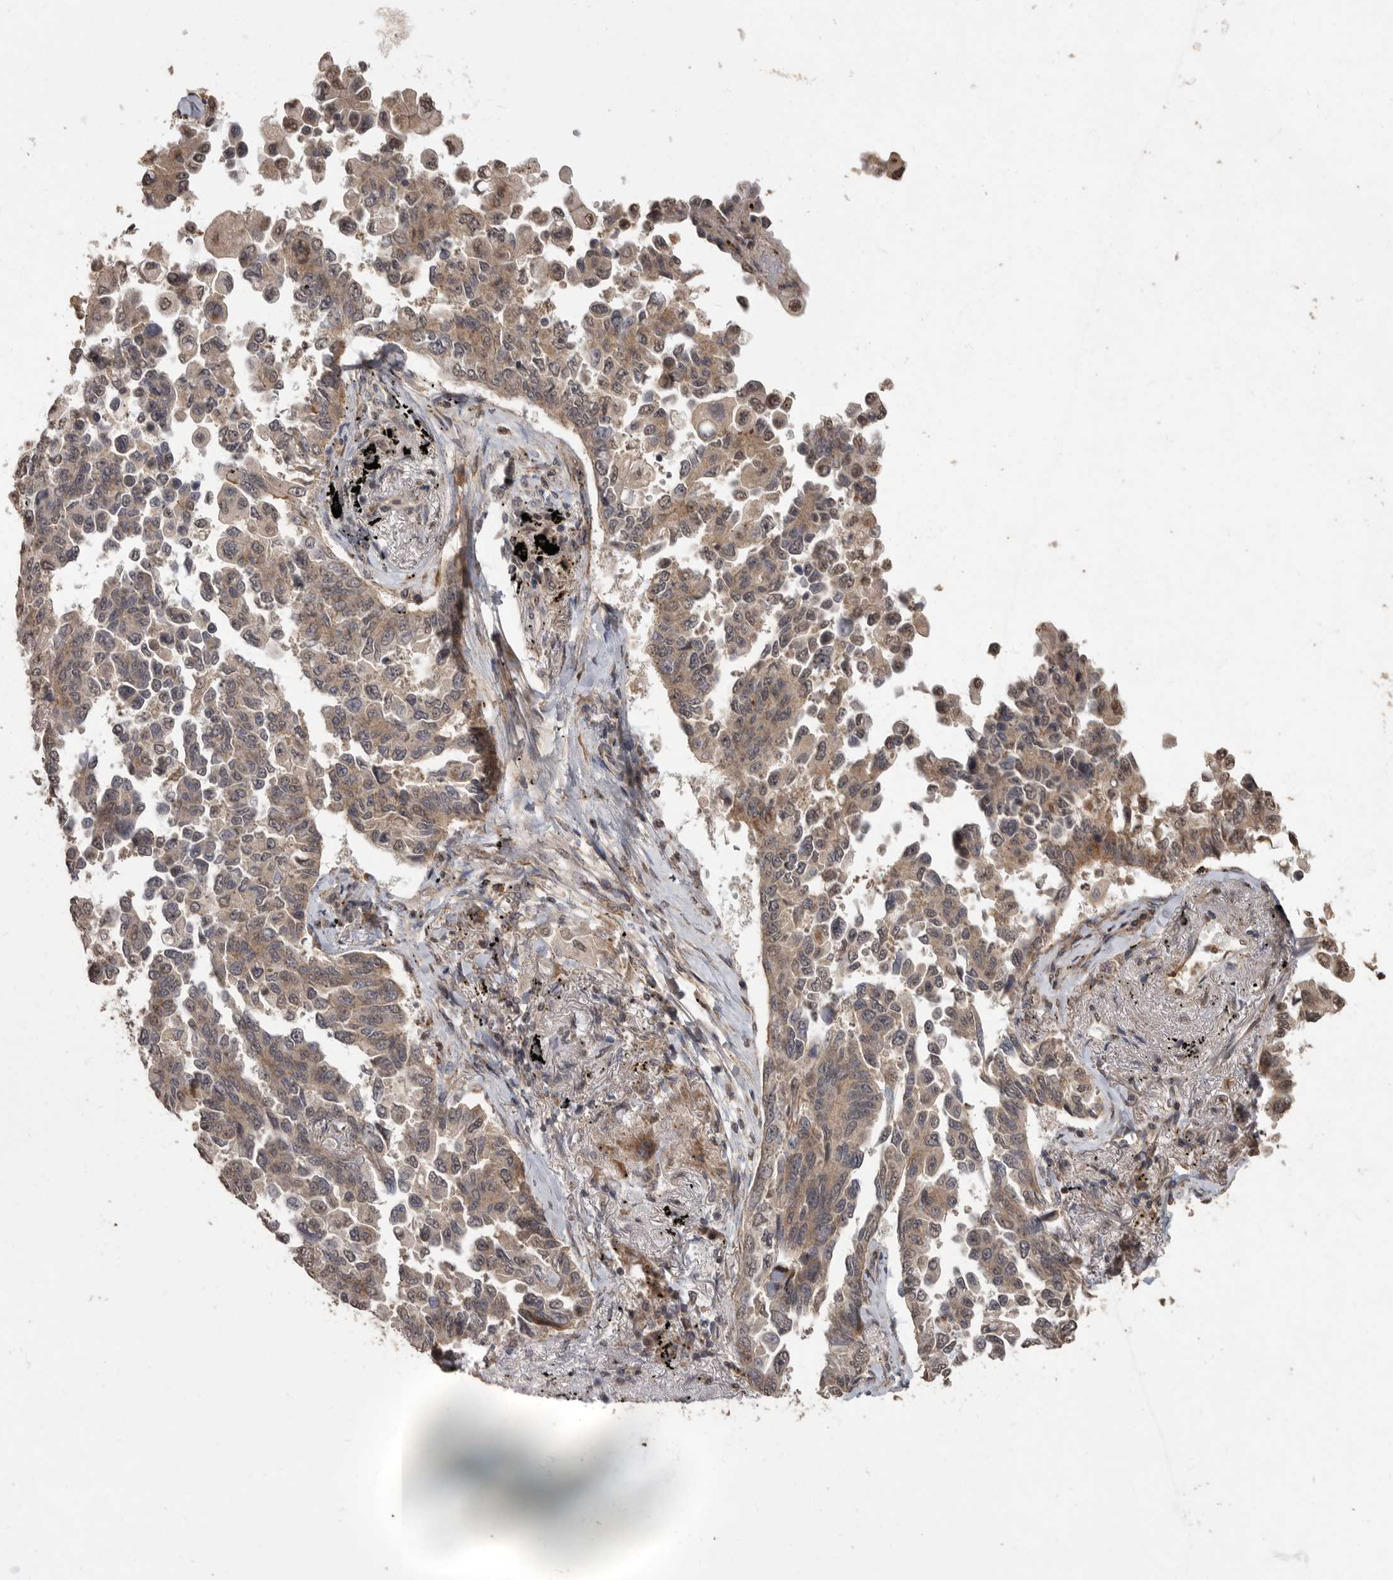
{"staining": {"intensity": "weak", "quantity": ">75%", "location": "cytoplasmic/membranous"}, "tissue": "lung cancer", "cell_type": "Tumor cells", "image_type": "cancer", "snomed": [{"axis": "morphology", "description": "Adenocarcinoma, NOS"}, {"axis": "topography", "description": "Lung"}], "caption": "Tumor cells demonstrate weak cytoplasmic/membranous expression in approximately >75% of cells in lung cancer. (DAB (3,3'-diaminobenzidine) IHC, brown staining for protein, blue staining for nuclei).", "gene": "MAFG", "patient": {"sex": "female", "age": 67}}